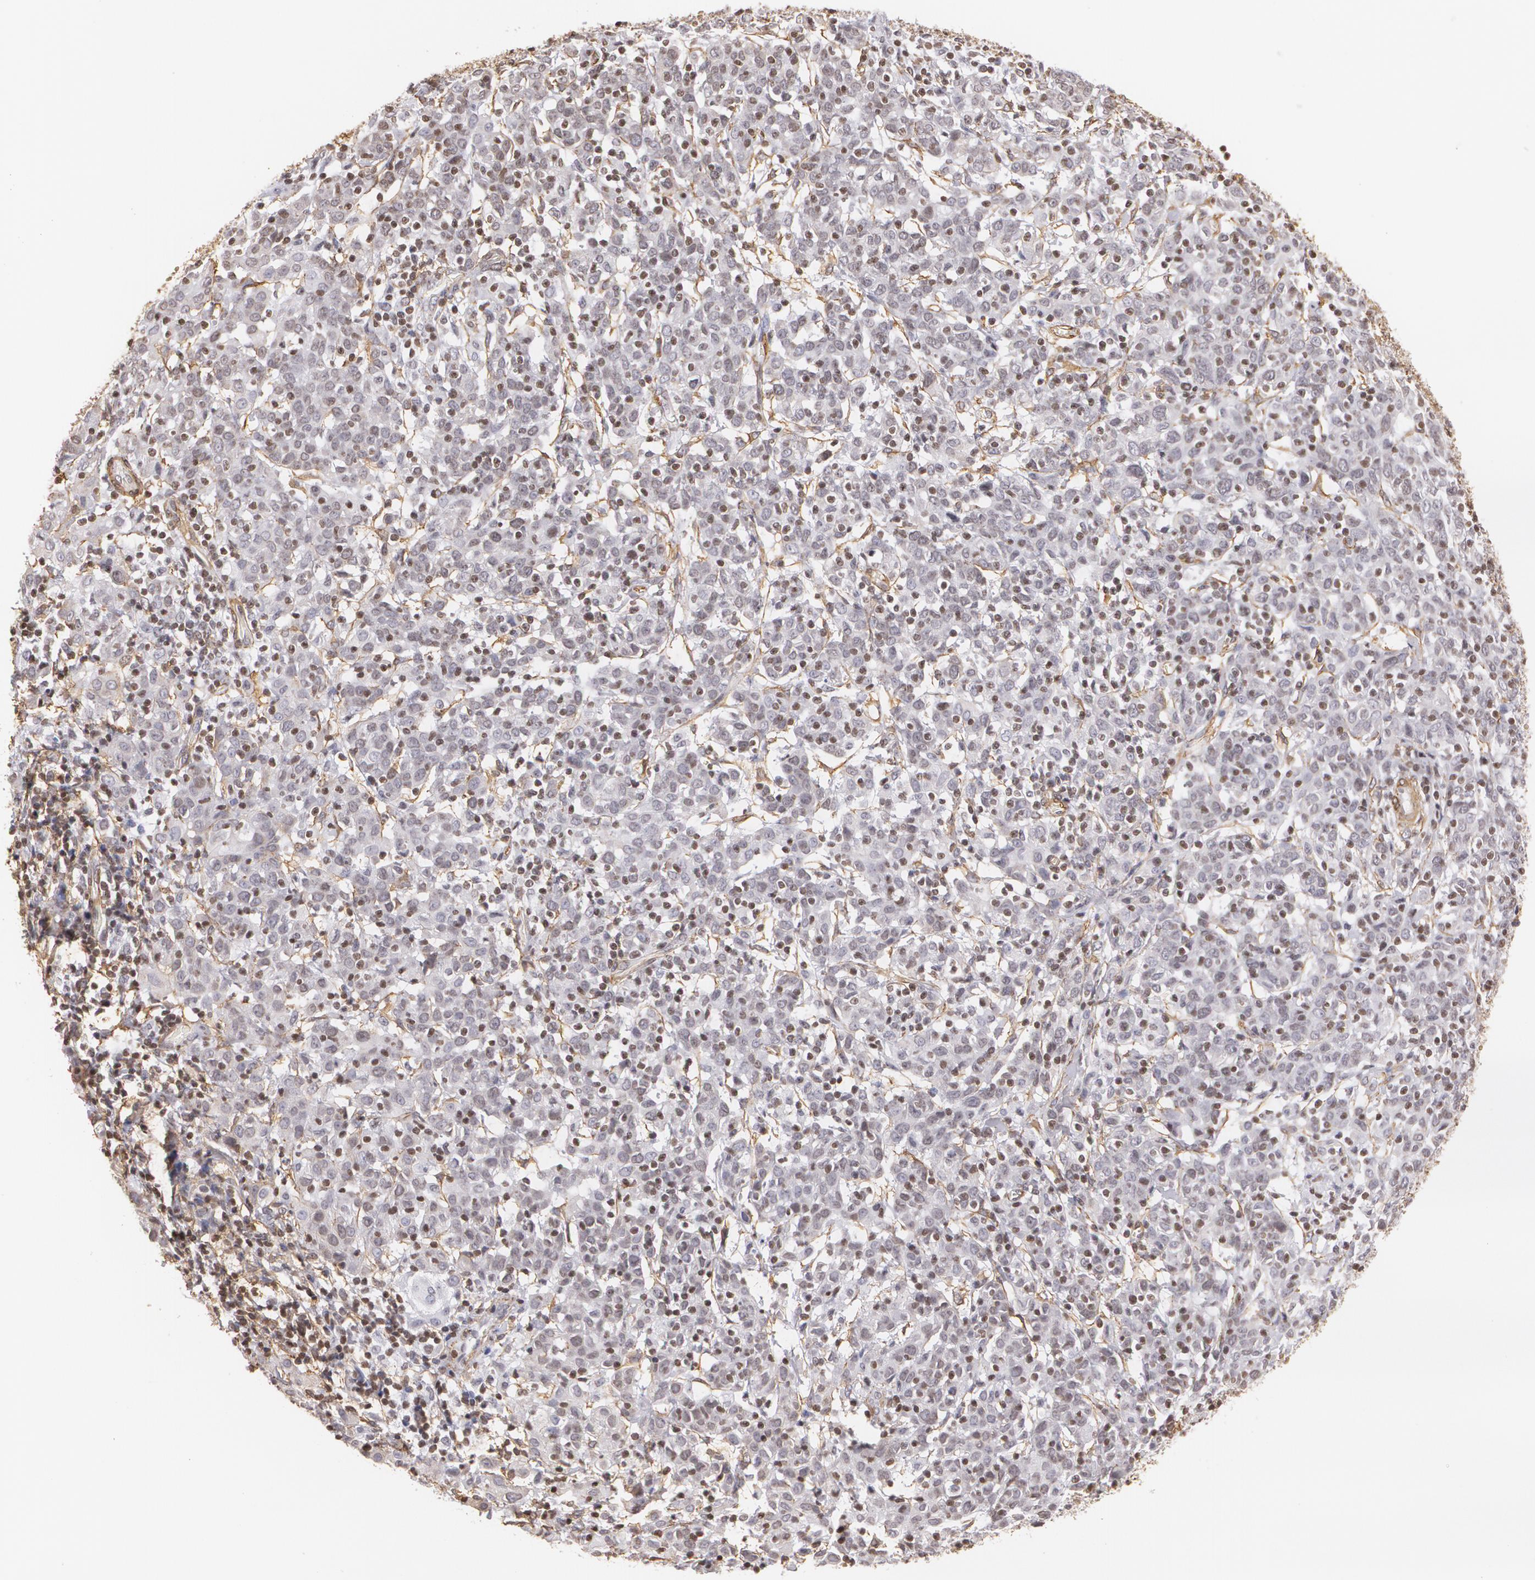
{"staining": {"intensity": "negative", "quantity": "none", "location": "none"}, "tissue": "cervical cancer", "cell_type": "Tumor cells", "image_type": "cancer", "snomed": [{"axis": "morphology", "description": "Normal tissue, NOS"}, {"axis": "morphology", "description": "Squamous cell carcinoma, NOS"}, {"axis": "topography", "description": "Cervix"}], "caption": "An image of cervical squamous cell carcinoma stained for a protein exhibits no brown staining in tumor cells. (Stains: DAB (3,3'-diaminobenzidine) immunohistochemistry with hematoxylin counter stain, Microscopy: brightfield microscopy at high magnification).", "gene": "VAMP1", "patient": {"sex": "female", "age": 67}}